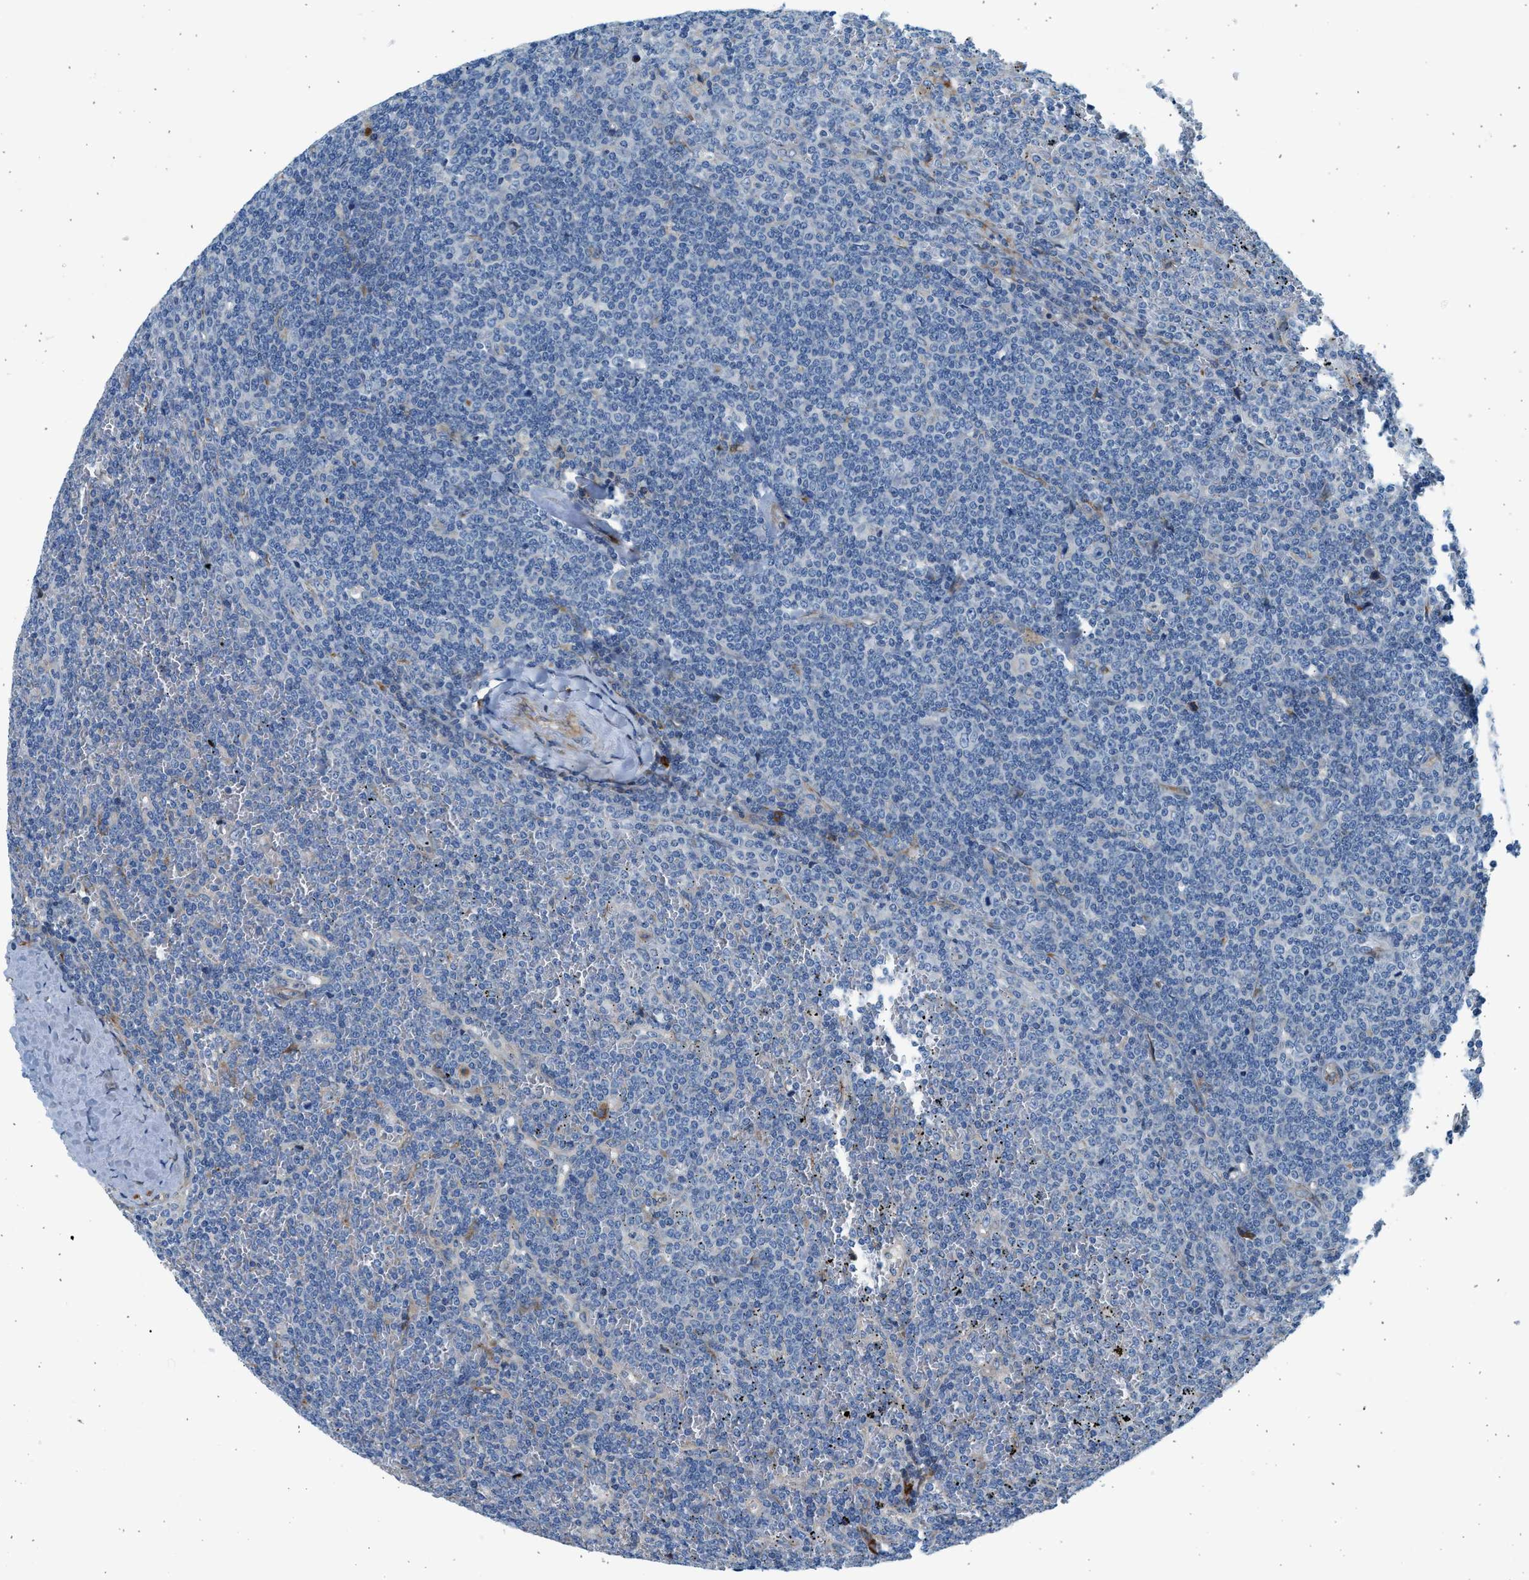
{"staining": {"intensity": "negative", "quantity": "none", "location": "none"}, "tissue": "lymphoma", "cell_type": "Tumor cells", "image_type": "cancer", "snomed": [{"axis": "morphology", "description": "Malignant lymphoma, non-Hodgkin's type, Low grade"}, {"axis": "topography", "description": "Spleen"}], "caption": "Tumor cells are negative for brown protein staining in malignant lymphoma, non-Hodgkin's type (low-grade).", "gene": "CNTN6", "patient": {"sex": "female", "age": 19}}